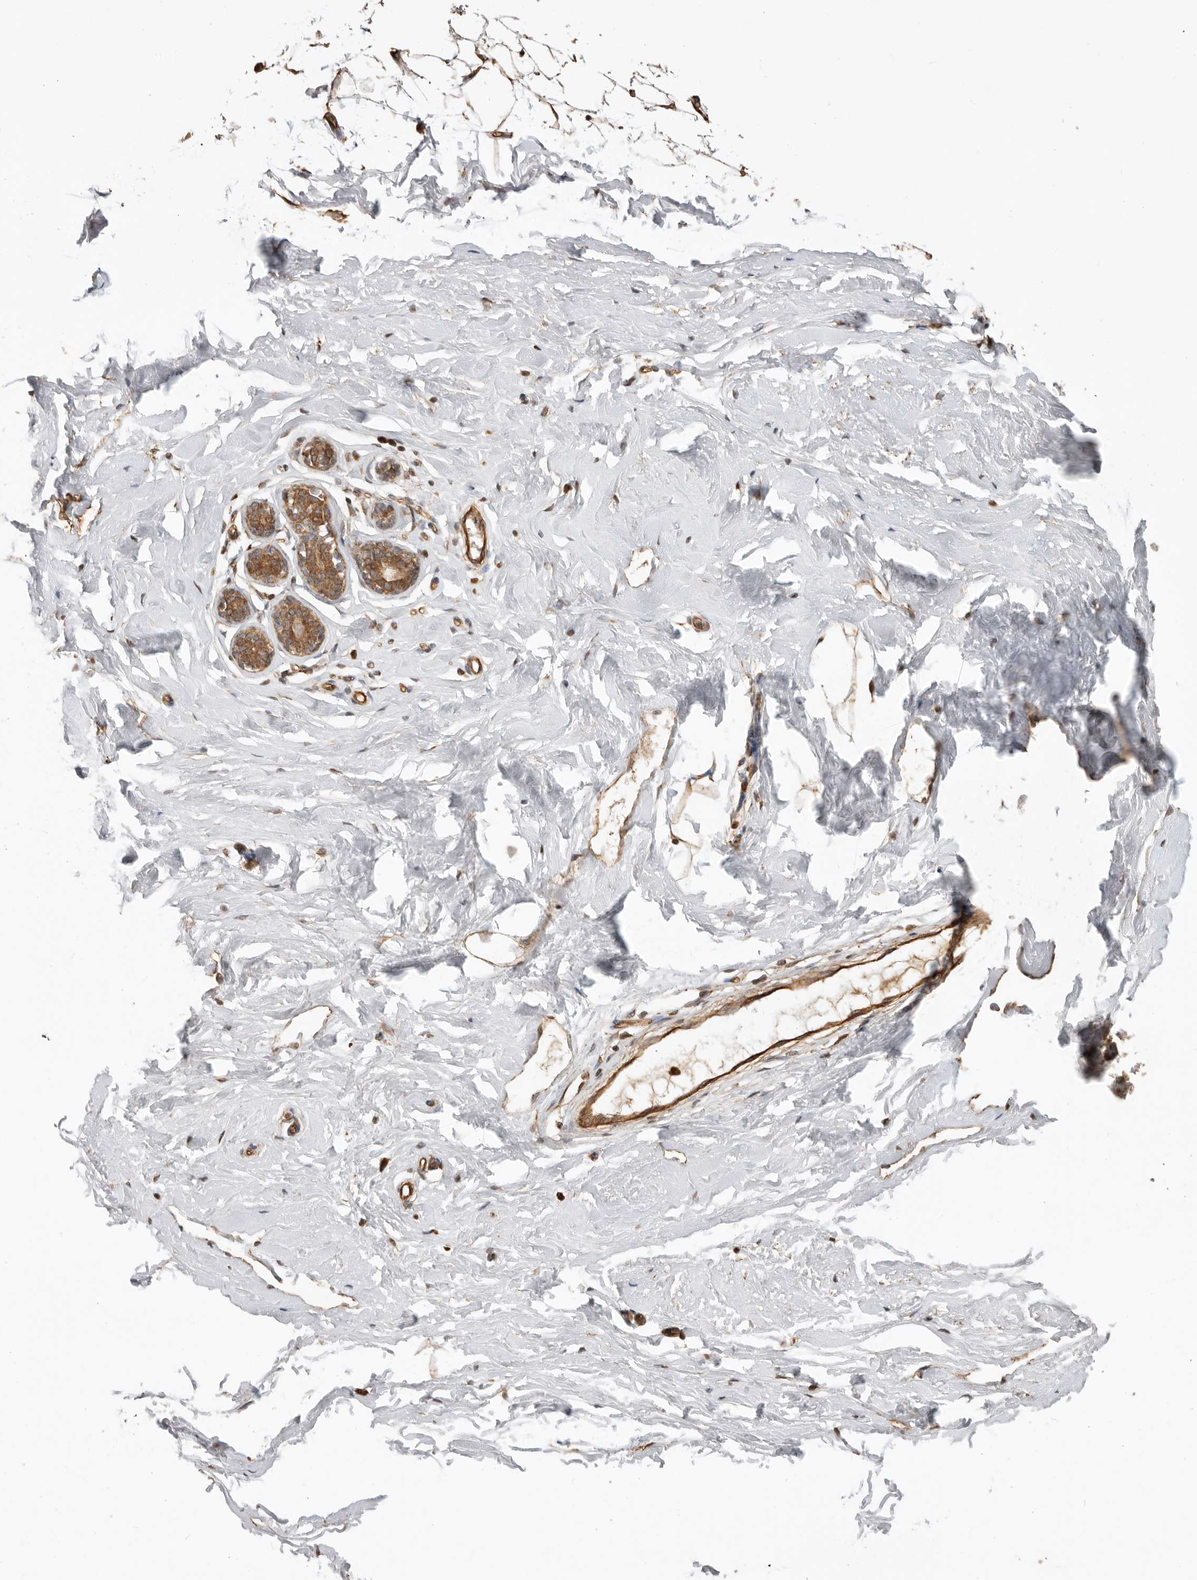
{"staining": {"intensity": "moderate", "quantity": ">75%", "location": "cytoplasmic/membranous"}, "tissue": "breast", "cell_type": "Adipocytes", "image_type": "normal", "snomed": [{"axis": "morphology", "description": "Normal tissue, NOS"}, {"axis": "topography", "description": "Breast"}], "caption": "Immunohistochemical staining of normal human breast reveals medium levels of moderate cytoplasmic/membranous expression in about >75% of adipocytes. Nuclei are stained in blue.", "gene": "DPH7", "patient": {"sex": "female", "age": 23}}